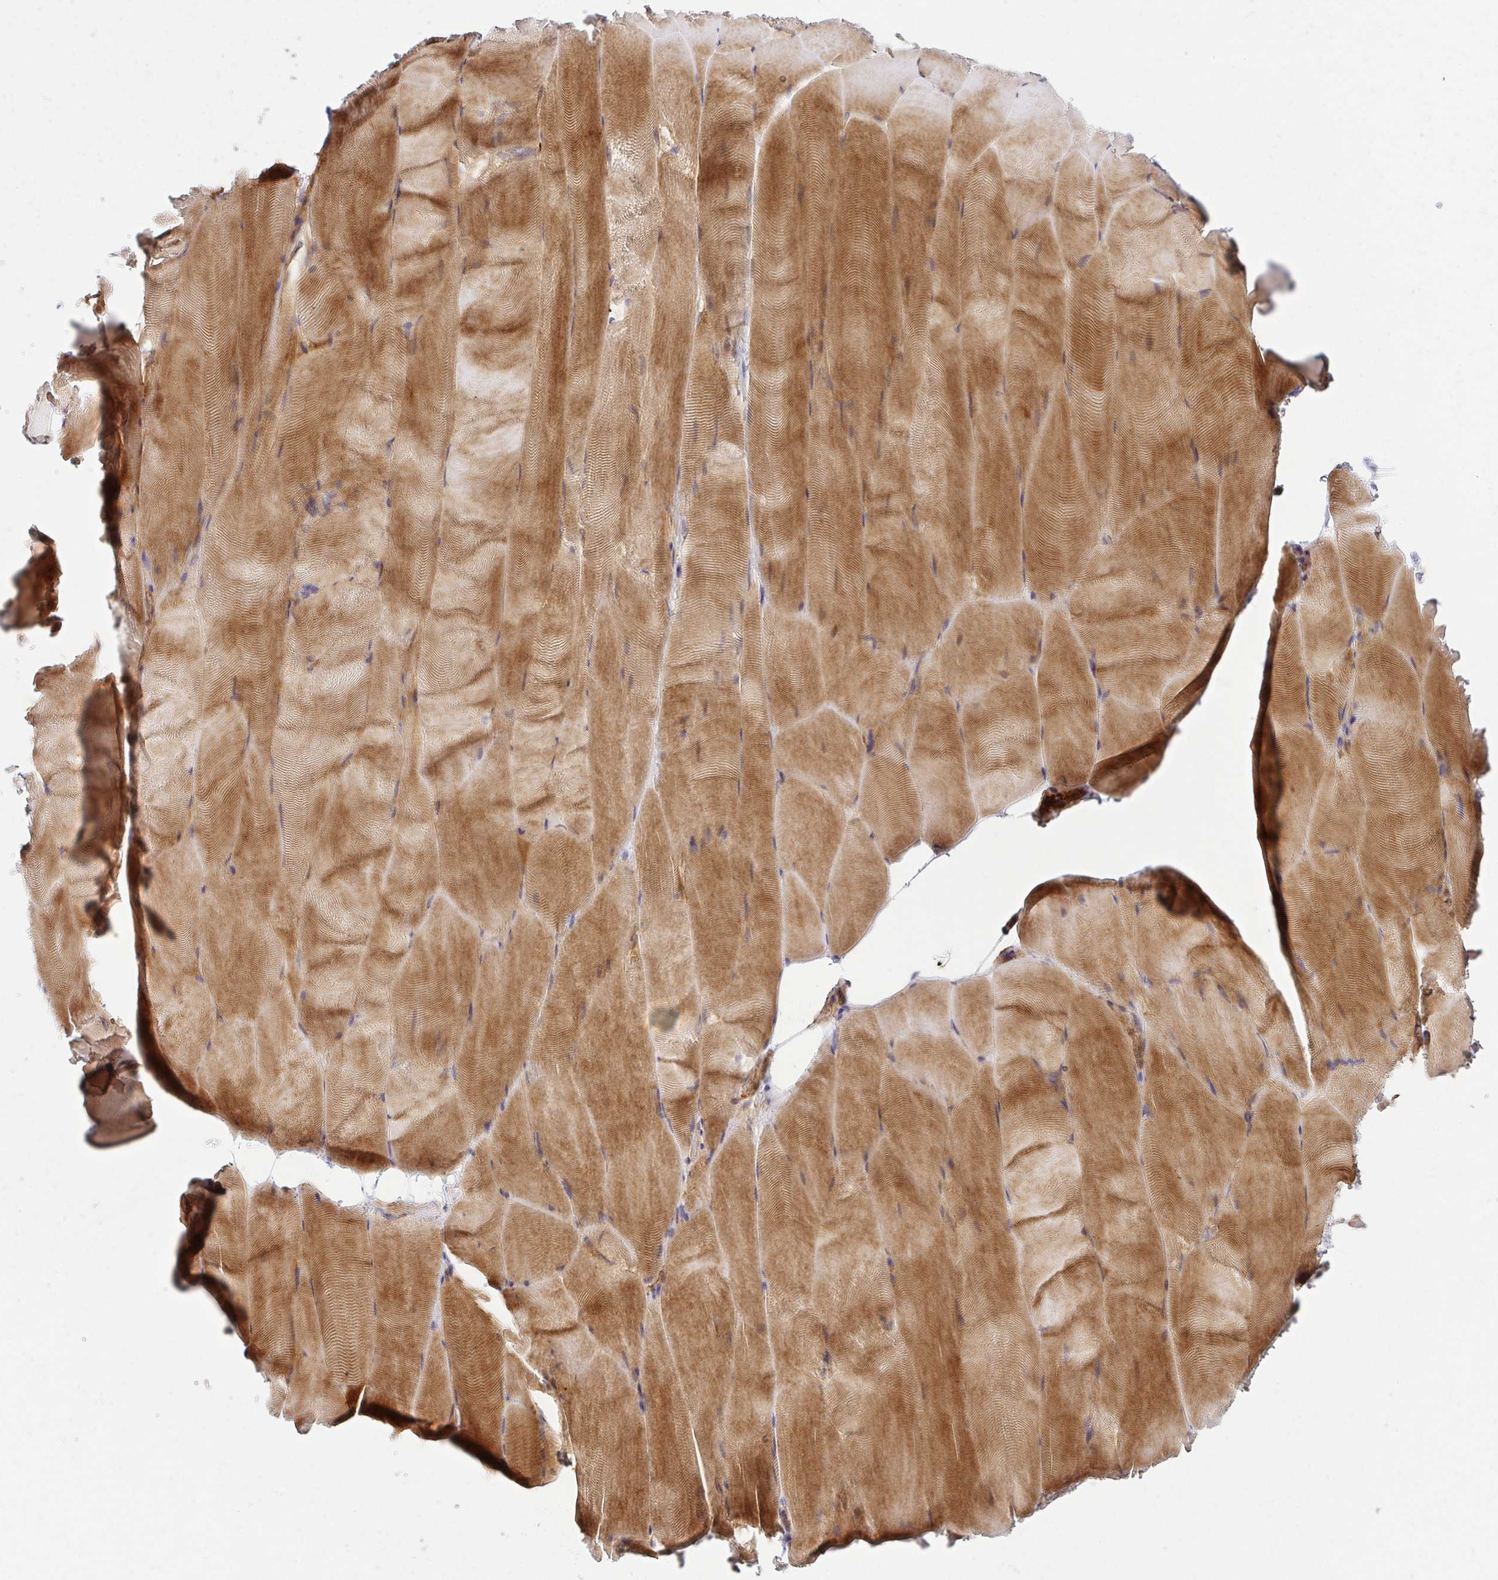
{"staining": {"intensity": "moderate", "quantity": ">75%", "location": "cytoplasmic/membranous"}, "tissue": "skeletal muscle", "cell_type": "Myocytes", "image_type": "normal", "snomed": [{"axis": "morphology", "description": "Normal tissue, NOS"}, {"axis": "topography", "description": "Skeletal muscle"}], "caption": "Immunohistochemical staining of normal skeletal muscle reveals moderate cytoplasmic/membranous protein positivity in about >75% of myocytes. (brown staining indicates protein expression, while blue staining denotes nuclei).", "gene": "PSMA4", "patient": {"sex": "female", "age": 64}}